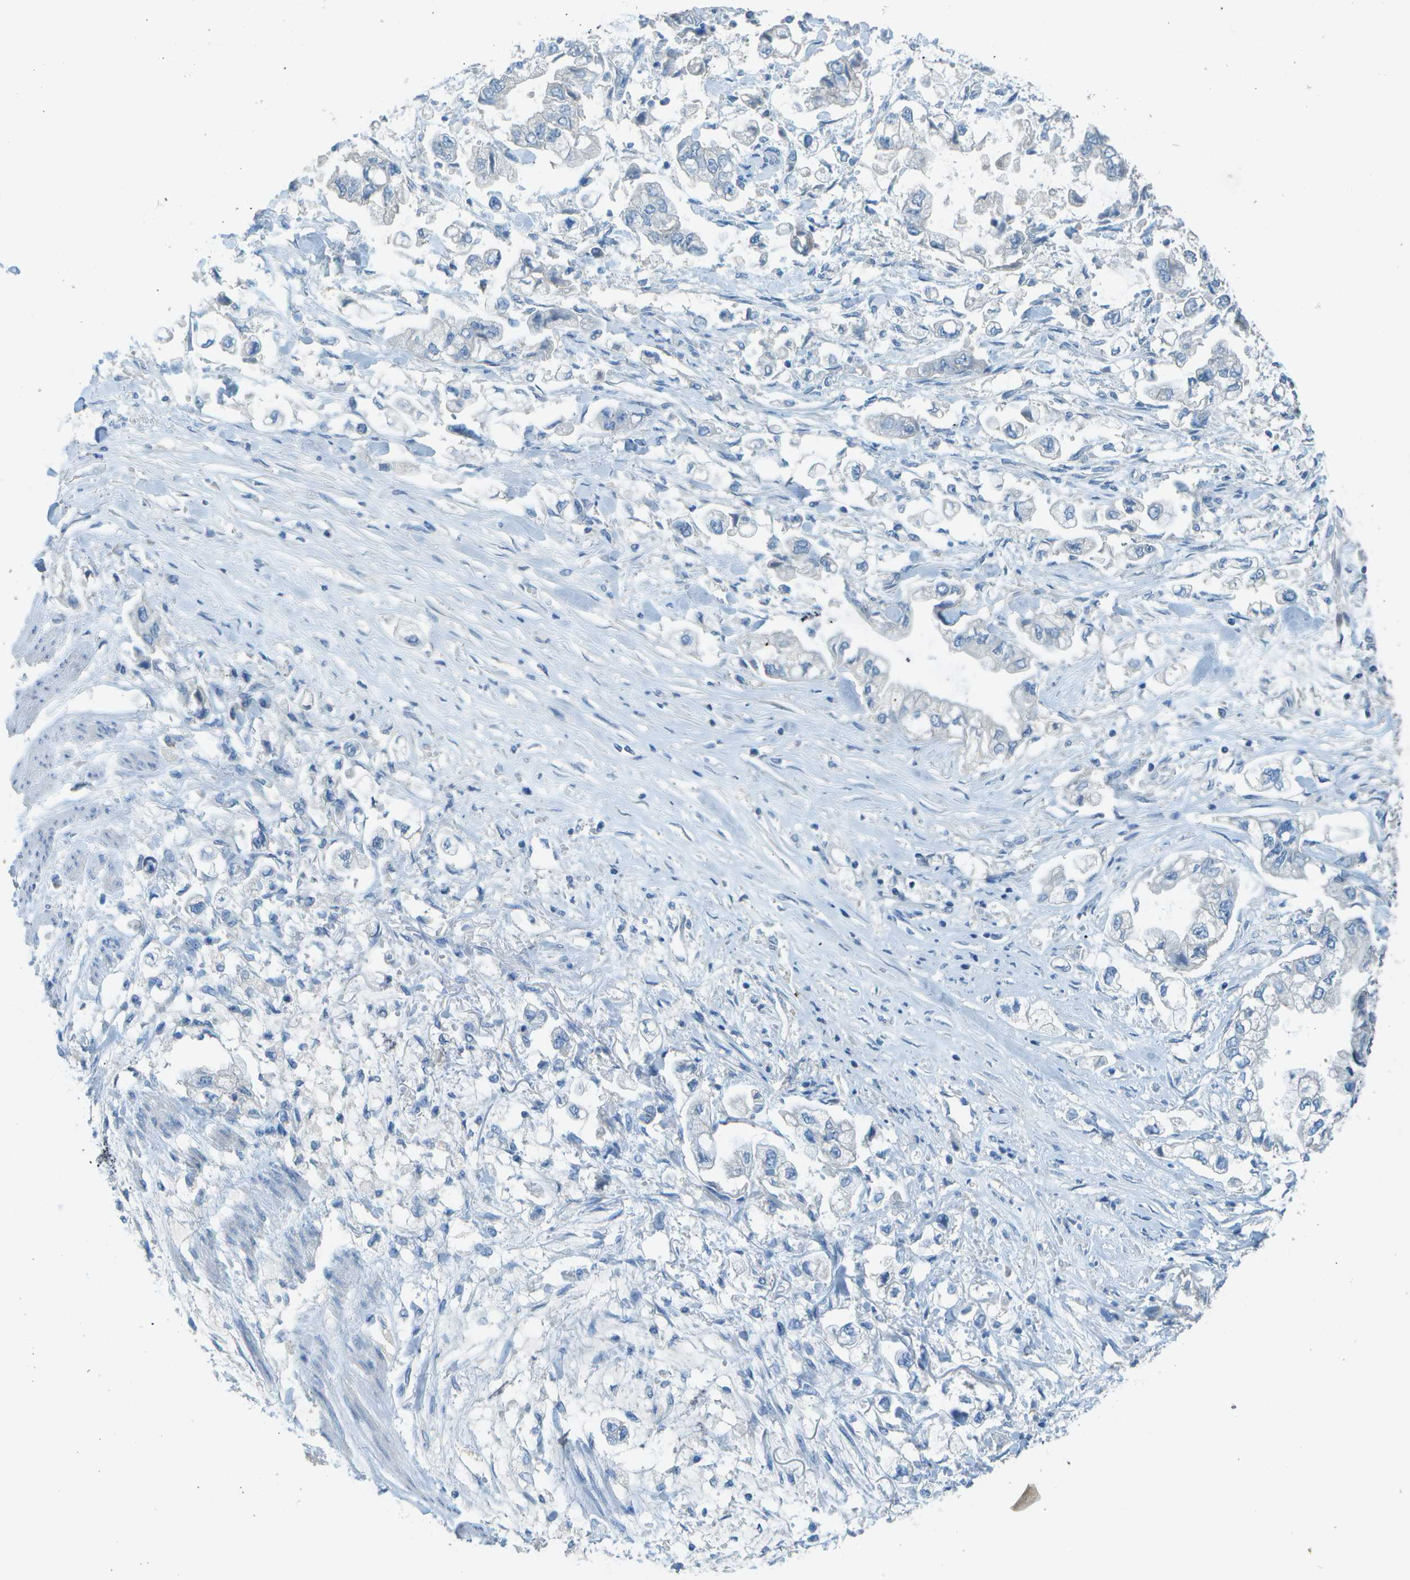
{"staining": {"intensity": "negative", "quantity": "none", "location": "none"}, "tissue": "stomach cancer", "cell_type": "Tumor cells", "image_type": "cancer", "snomed": [{"axis": "morphology", "description": "Normal tissue, NOS"}, {"axis": "morphology", "description": "Adenocarcinoma, NOS"}, {"axis": "topography", "description": "Stomach"}], "caption": "This image is of stomach adenocarcinoma stained with IHC to label a protein in brown with the nuclei are counter-stained blue. There is no positivity in tumor cells.", "gene": "LGI2", "patient": {"sex": "male", "age": 62}}